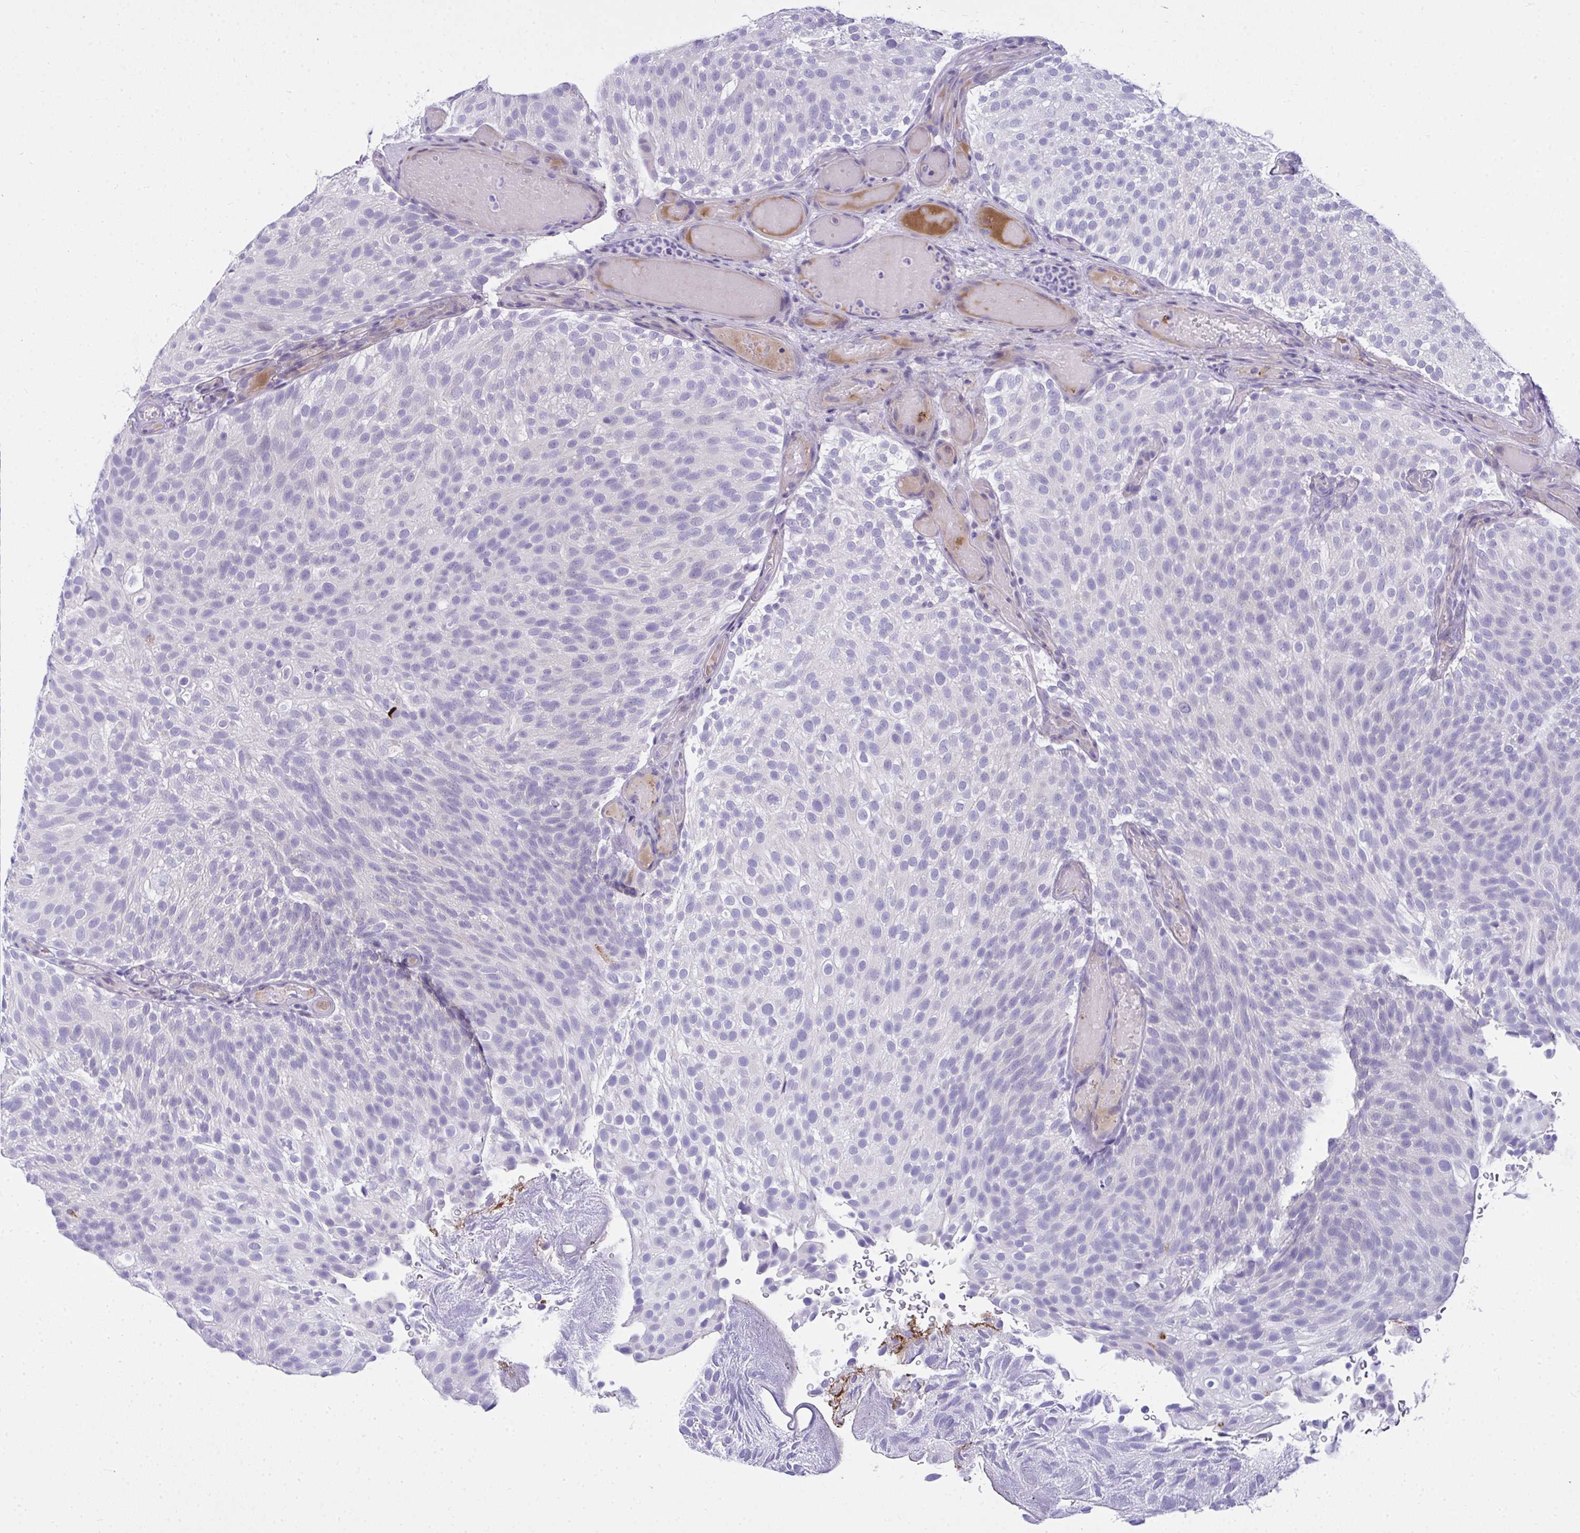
{"staining": {"intensity": "negative", "quantity": "none", "location": "none"}, "tissue": "urothelial cancer", "cell_type": "Tumor cells", "image_type": "cancer", "snomed": [{"axis": "morphology", "description": "Urothelial carcinoma, Low grade"}, {"axis": "topography", "description": "Urinary bladder"}], "caption": "Tumor cells are negative for protein expression in human urothelial carcinoma (low-grade).", "gene": "TSBP1", "patient": {"sex": "male", "age": 78}}